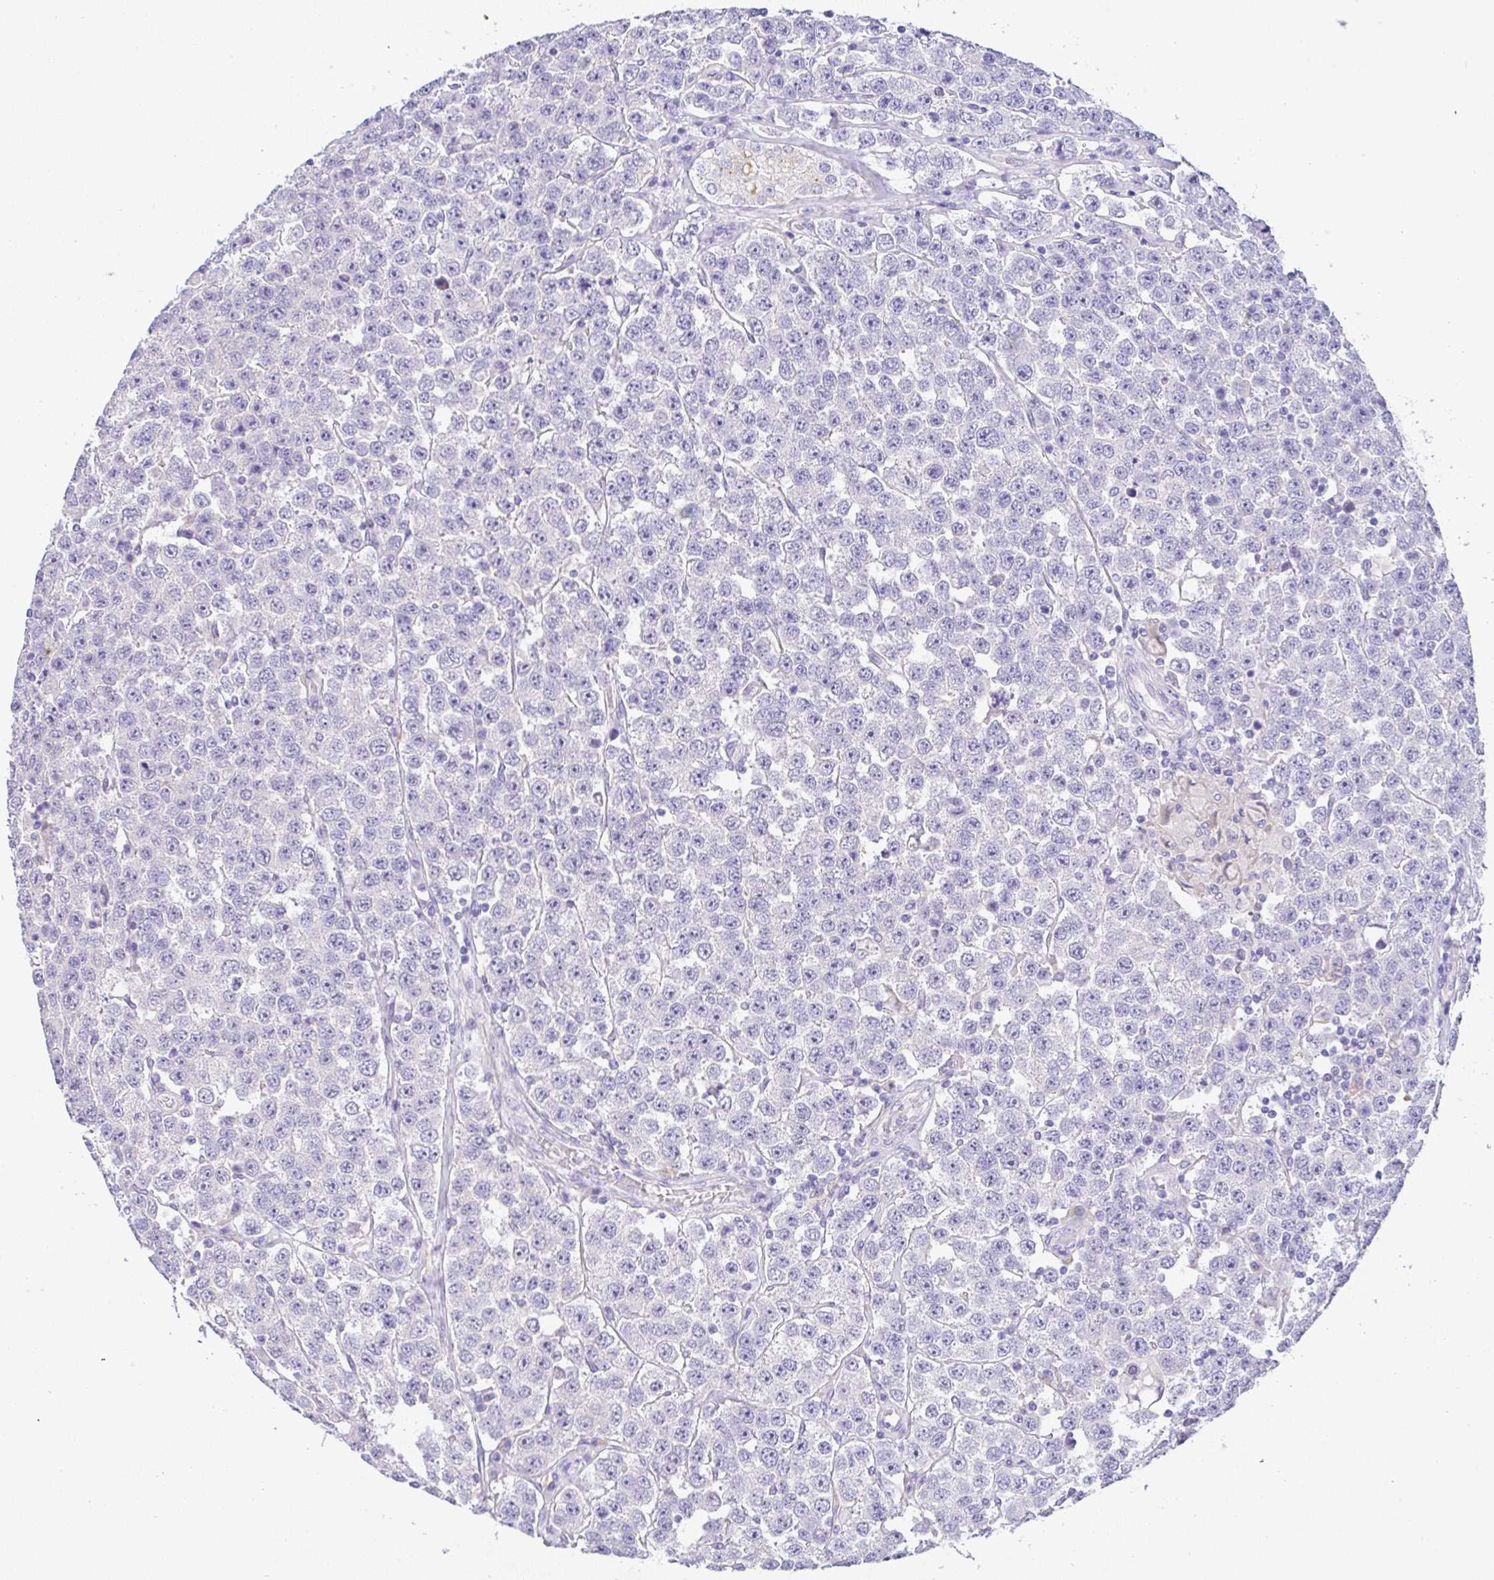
{"staining": {"intensity": "negative", "quantity": "none", "location": "none"}, "tissue": "testis cancer", "cell_type": "Tumor cells", "image_type": "cancer", "snomed": [{"axis": "morphology", "description": "Seminoma, NOS"}, {"axis": "topography", "description": "Testis"}], "caption": "A histopathology image of human testis seminoma is negative for staining in tumor cells.", "gene": "EPN3", "patient": {"sex": "male", "age": 28}}